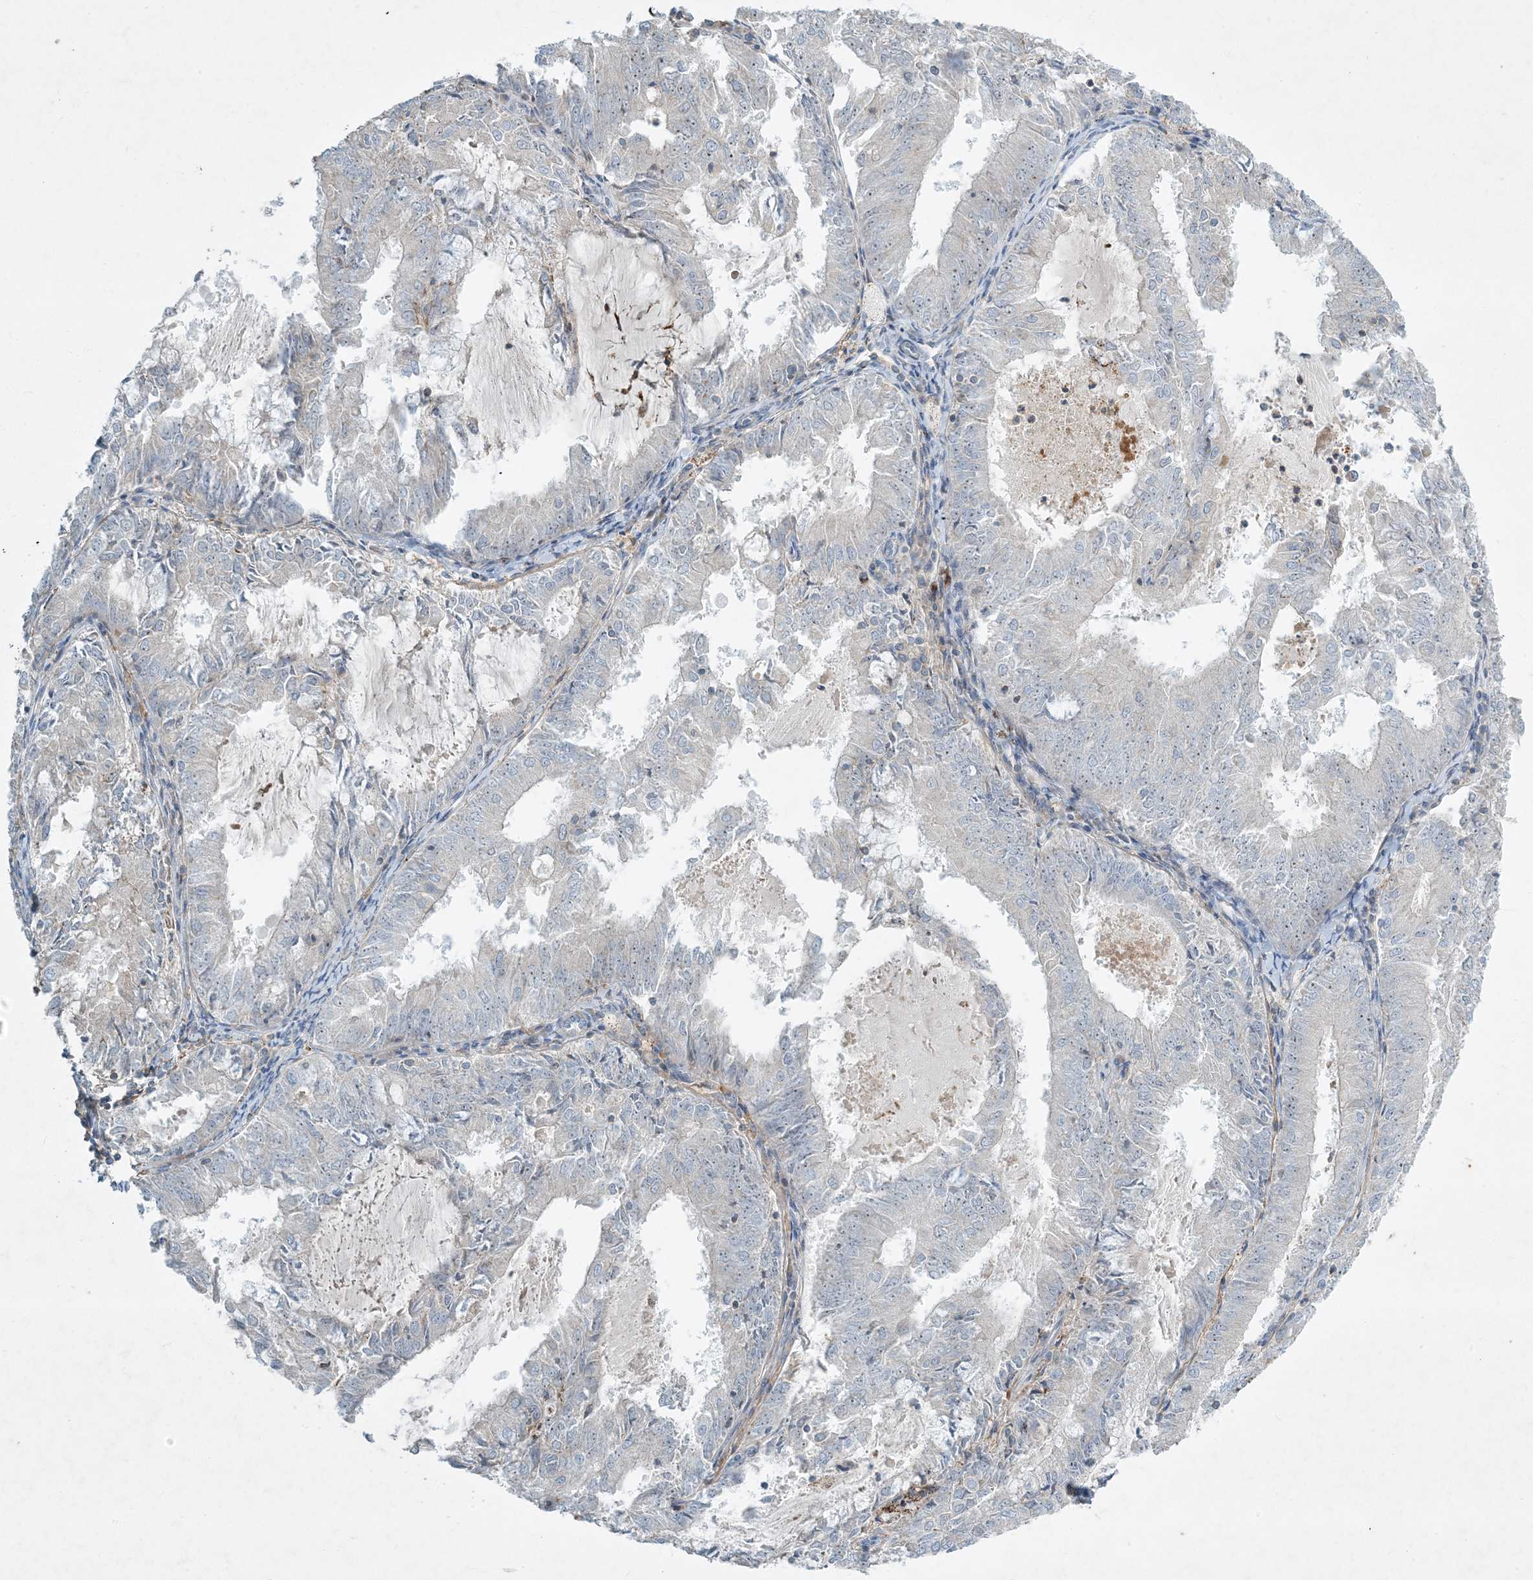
{"staining": {"intensity": "moderate", "quantity": "<25%", "location": "cytoplasmic/membranous"}, "tissue": "endometrial cancer", "cell_type": "Tumor cells", "image_type": "cancer", "snomed": [{"axis": "morphology", "description": "Adenocarcinoma, NOS"}, {"axis": "topography", "description": "Endometrium"}], "caption": "Protein staining of adenocarcinoma (endometrial) tissue shows moderate cytoplasmic/membranous positivity in about <25% of tumor cells.", "gene": "LTN1", "patient": {"sex": "female", "age": 57}}